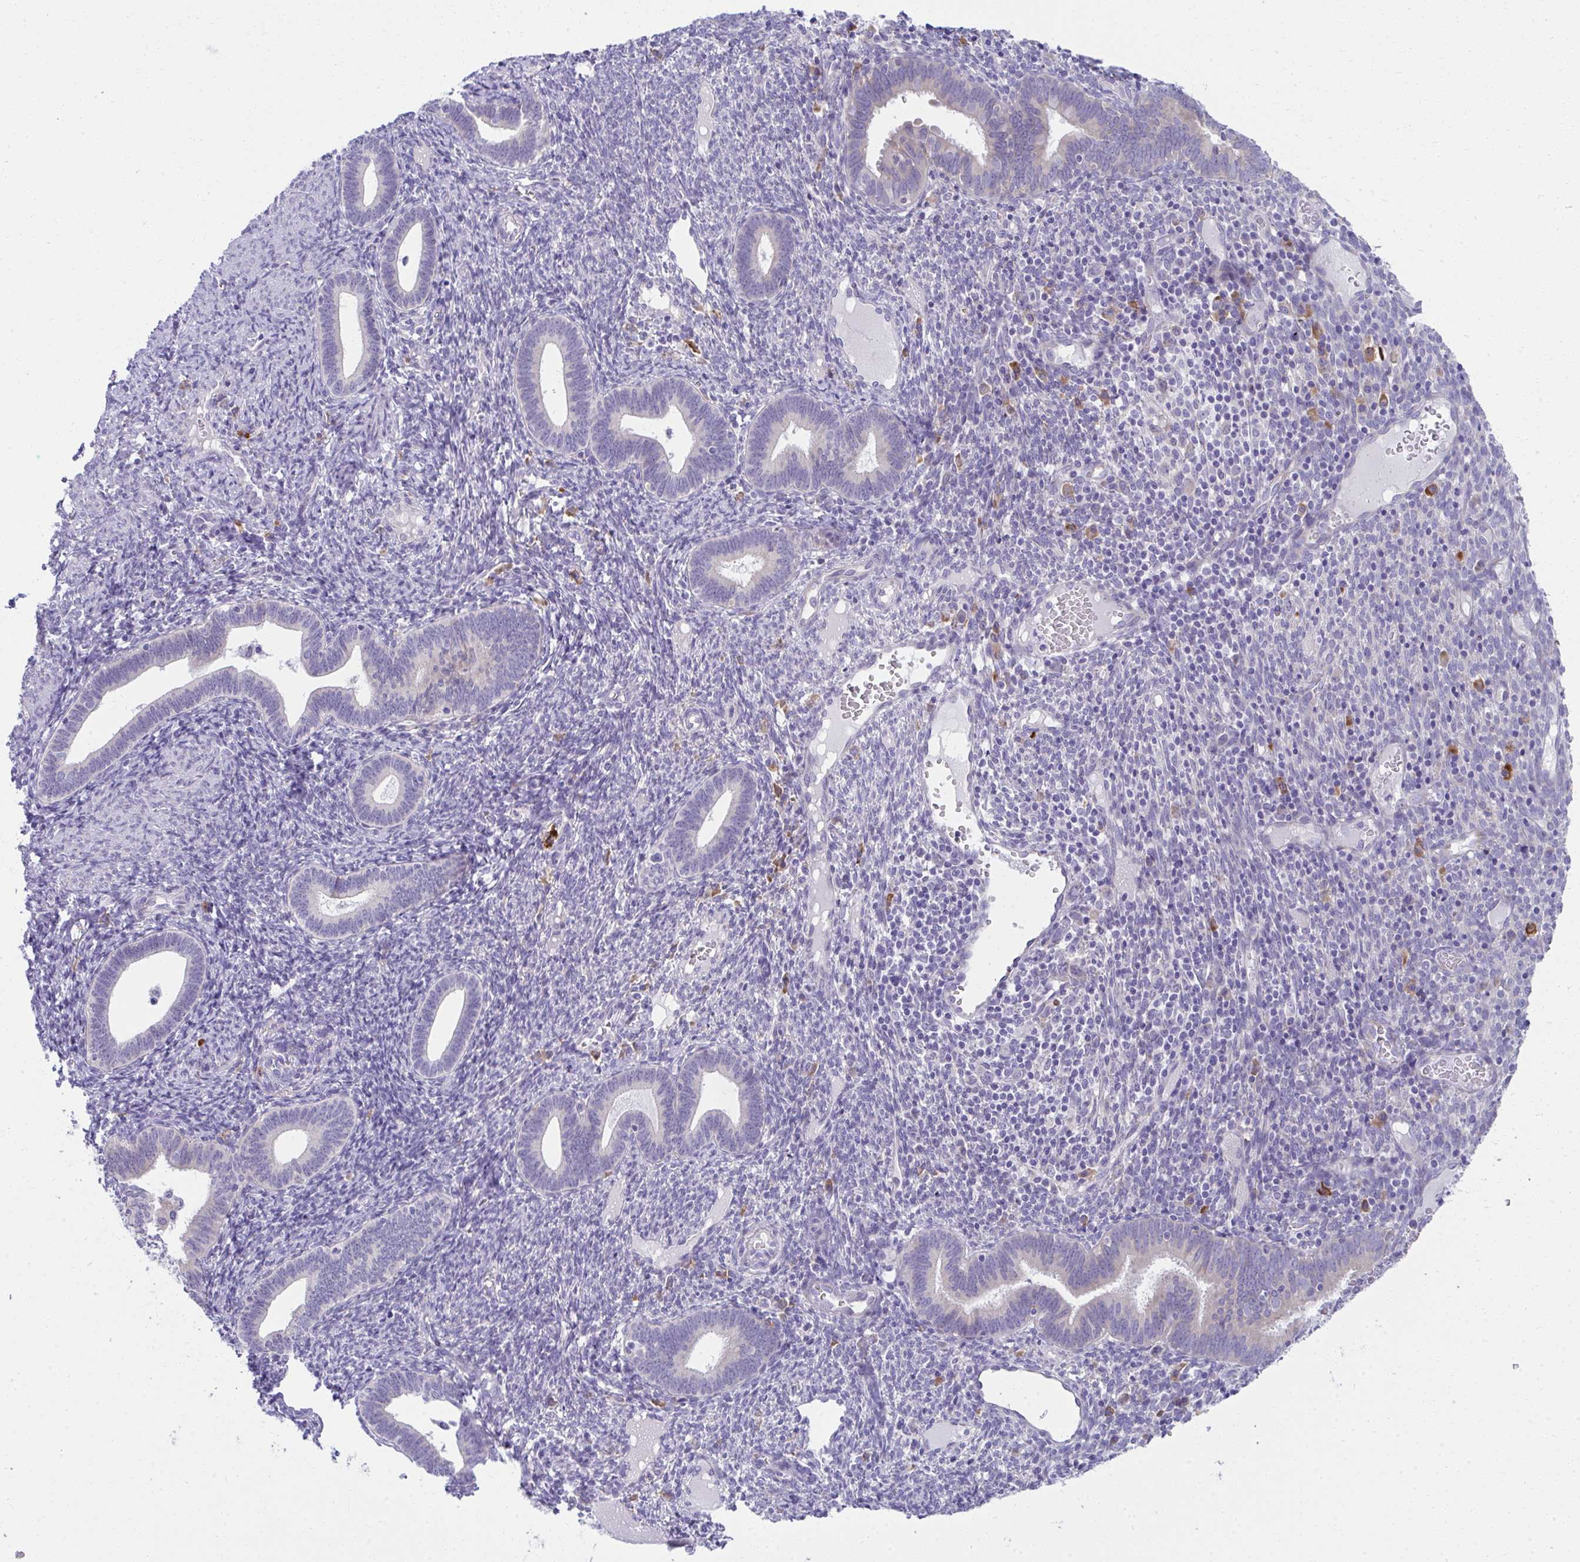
{"staining": {"intensity": "negative", "quantity": "none", "location": "none"}, "tissue": "endometrium", "cell_type": "Cells in endometrial stroma", "image_type": "normal", "snomed": [{"axis": "morphology", "description": "Normal tissue, NOS"}, {"axis": "topography", "description": "Endometrium"}], "caption": "An immunohistochemistry (IHC) photomicrograph of benign endometrium is shown. There is no staining in cells in endometrial stroma of endometrium.", "gene": "FASLG", "patient": {"sex": "female", "age": 41}}